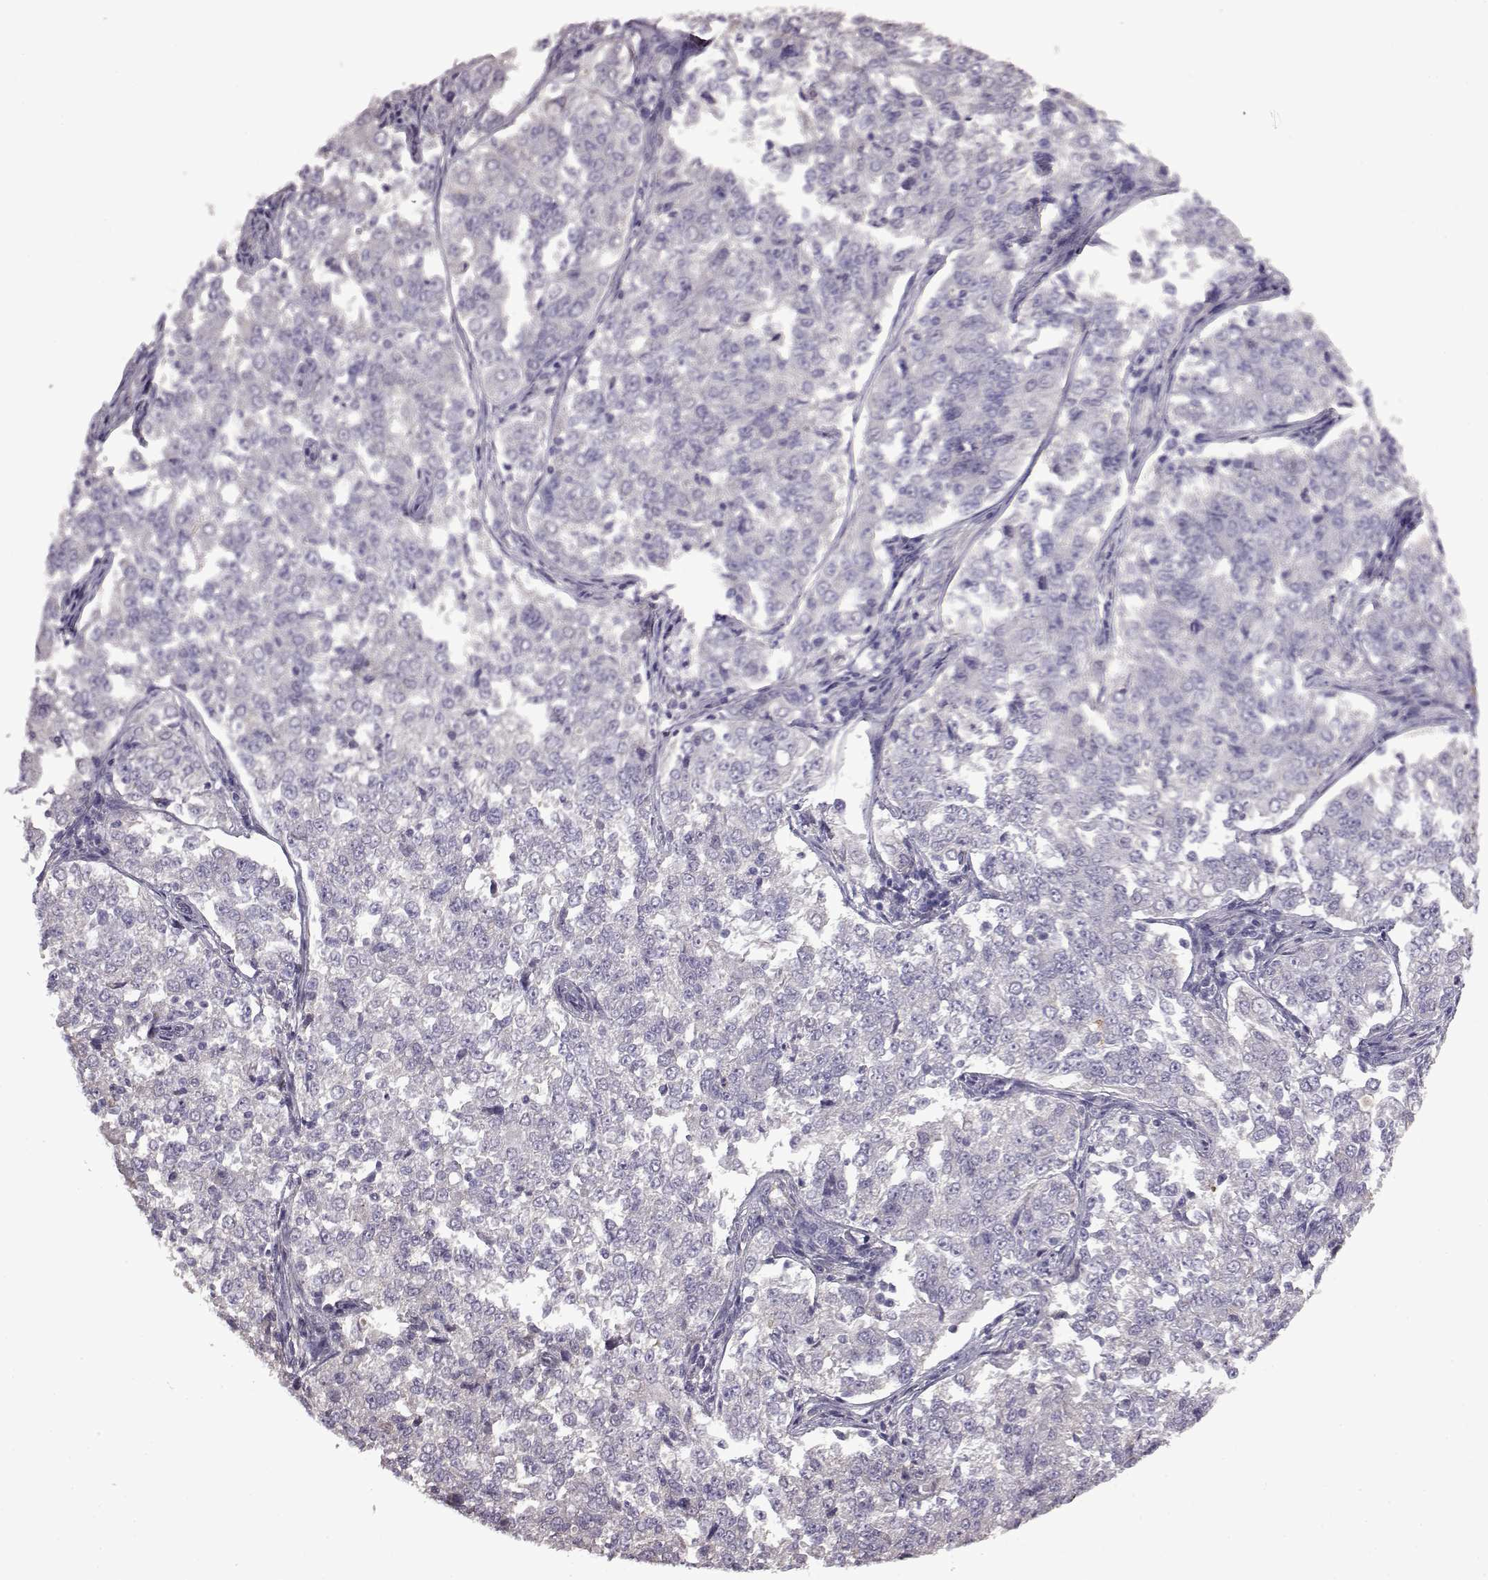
{"staining": {"intensity": "negative", "quantity": "none", "location": "none"}, "tissue": "endometrial cancer", "cell_type": "Tumor cells", "image_type": "cancer", "snomed": [{"axis": "morphology", "description": "Adenocarcinoma, NOS"}, {"axis": "topography", "description": "Endometrium"}], "caption": "The histopathology image shows no significant expression in tumor cells of endometrial cancer (adenocarcinoma).", "gene": "EDDM3B", "patient": {"sex": "female", "age": 43}}